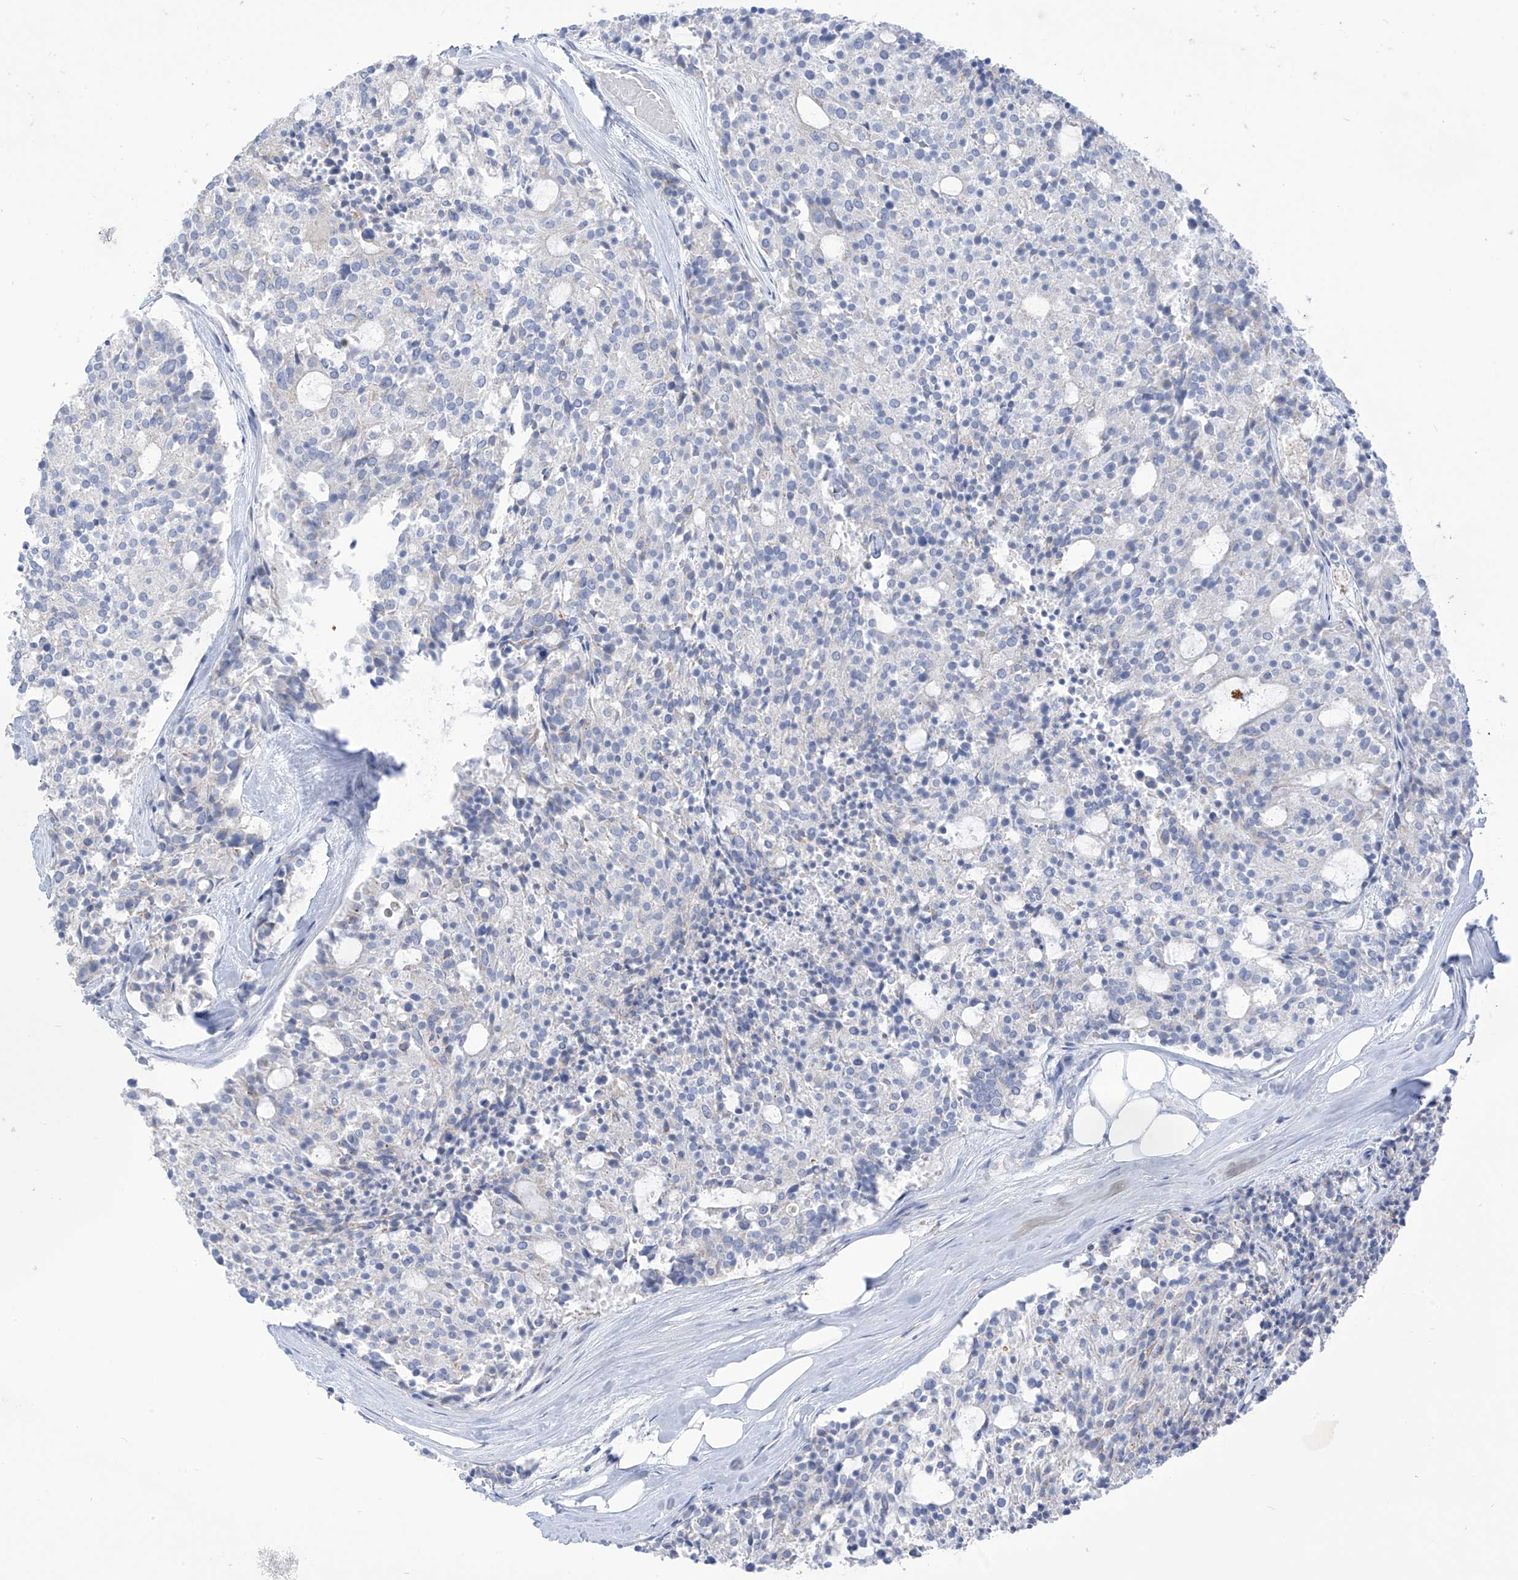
{"staining": {"intensity": "negative", "quantity": "none", "location": "none"}, "tissue": "carcinoid", "cell_type": "Tumor cells", "image_type": "cancer", "snomed": [{"axis": "morphology", "description": "Carcinoid, malignant, NOS"}, {"axis": "topography", "description": "Pancreas"}], "caption": "Tumor cells are negative for protein expression in human carcinoid.", "gene": "FABP2", "patient": {"sex": "female", "age": 54}}